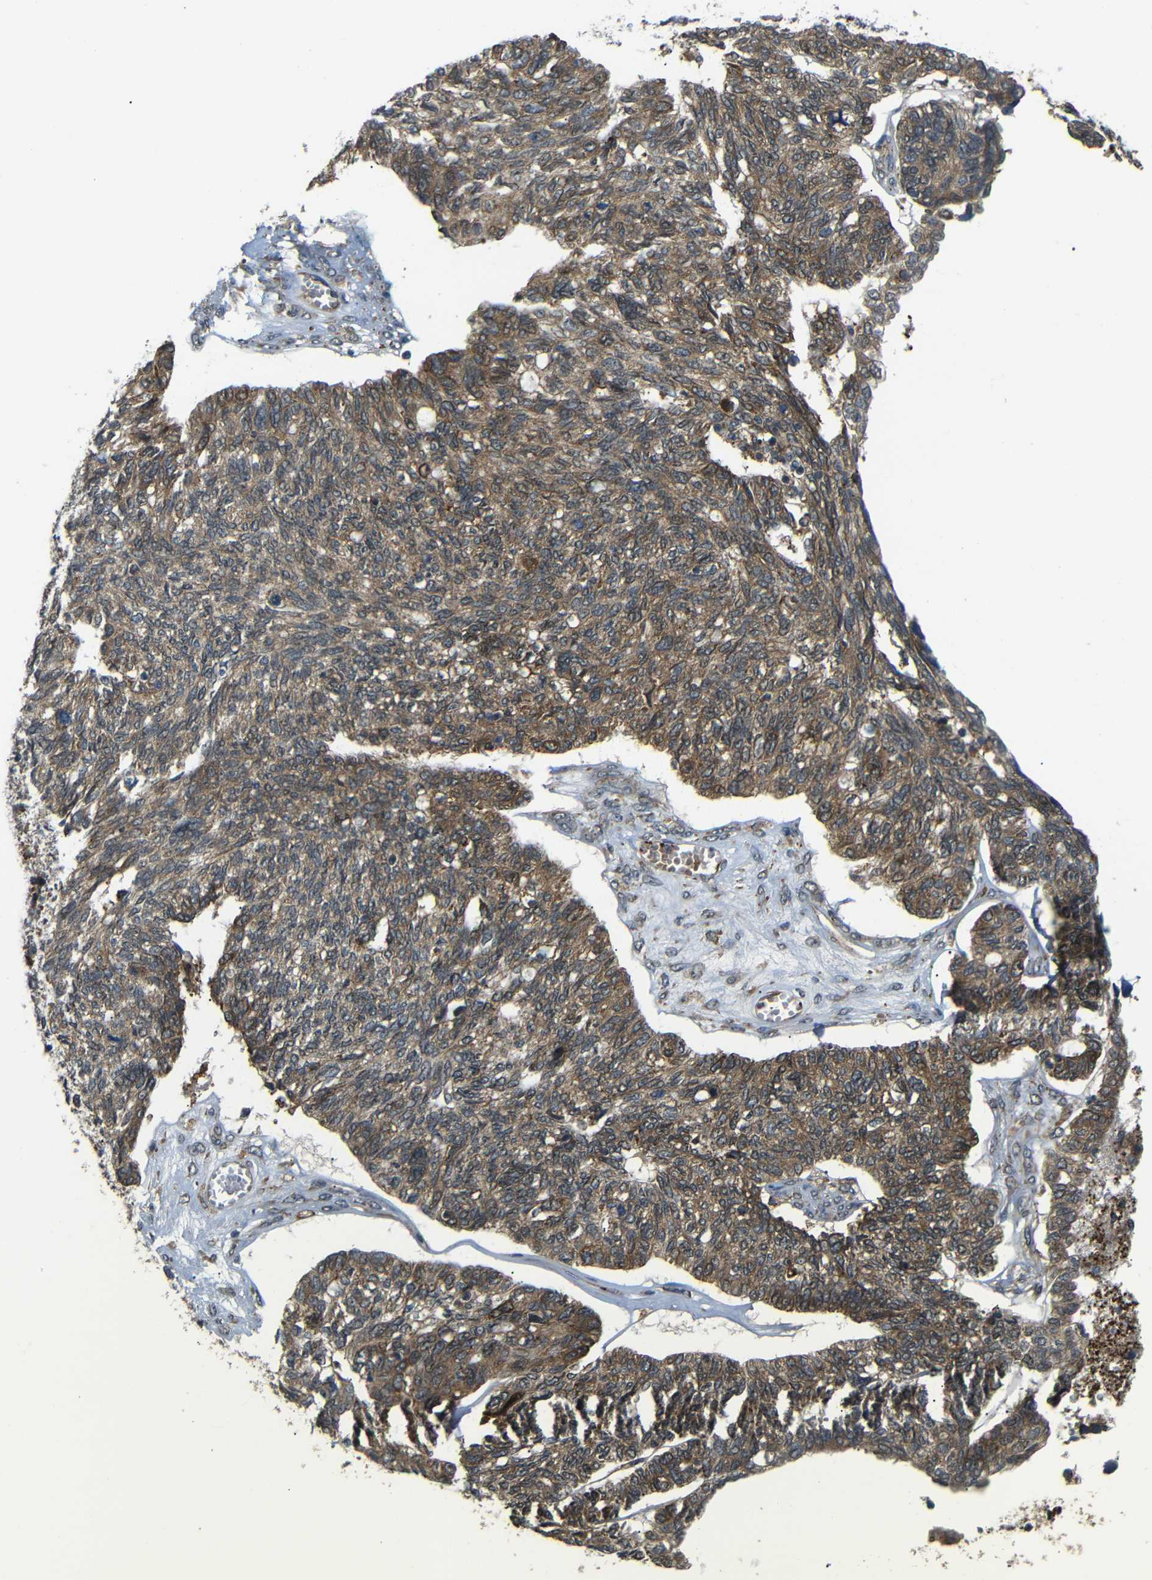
{"staining": {"intensity": "moderate", "quantity": ">75%", "location": "cytoplasmic/membranous"}, "tissue": "ovarian cancer", "cell_type": "Tumor cells", "image_type": "cancer", "snomed": [{"axis": "morphology", "description": "Cystadenocarcinoma, serous, NOS"}, {"axis": "topography", "description": "Ovary"}], "caption": "Serous cystadenocarcinoma (ovarian) was stained to show a protein in brown. There is medium levels of moderate cytoplasmic/membranous positivity in about >75% of tumor cells. (brown staining indicates protein expression, while blue staining denotes nuclei).", "gene": "EPHB2", "patient": {"sex": "female", "age": 79}}